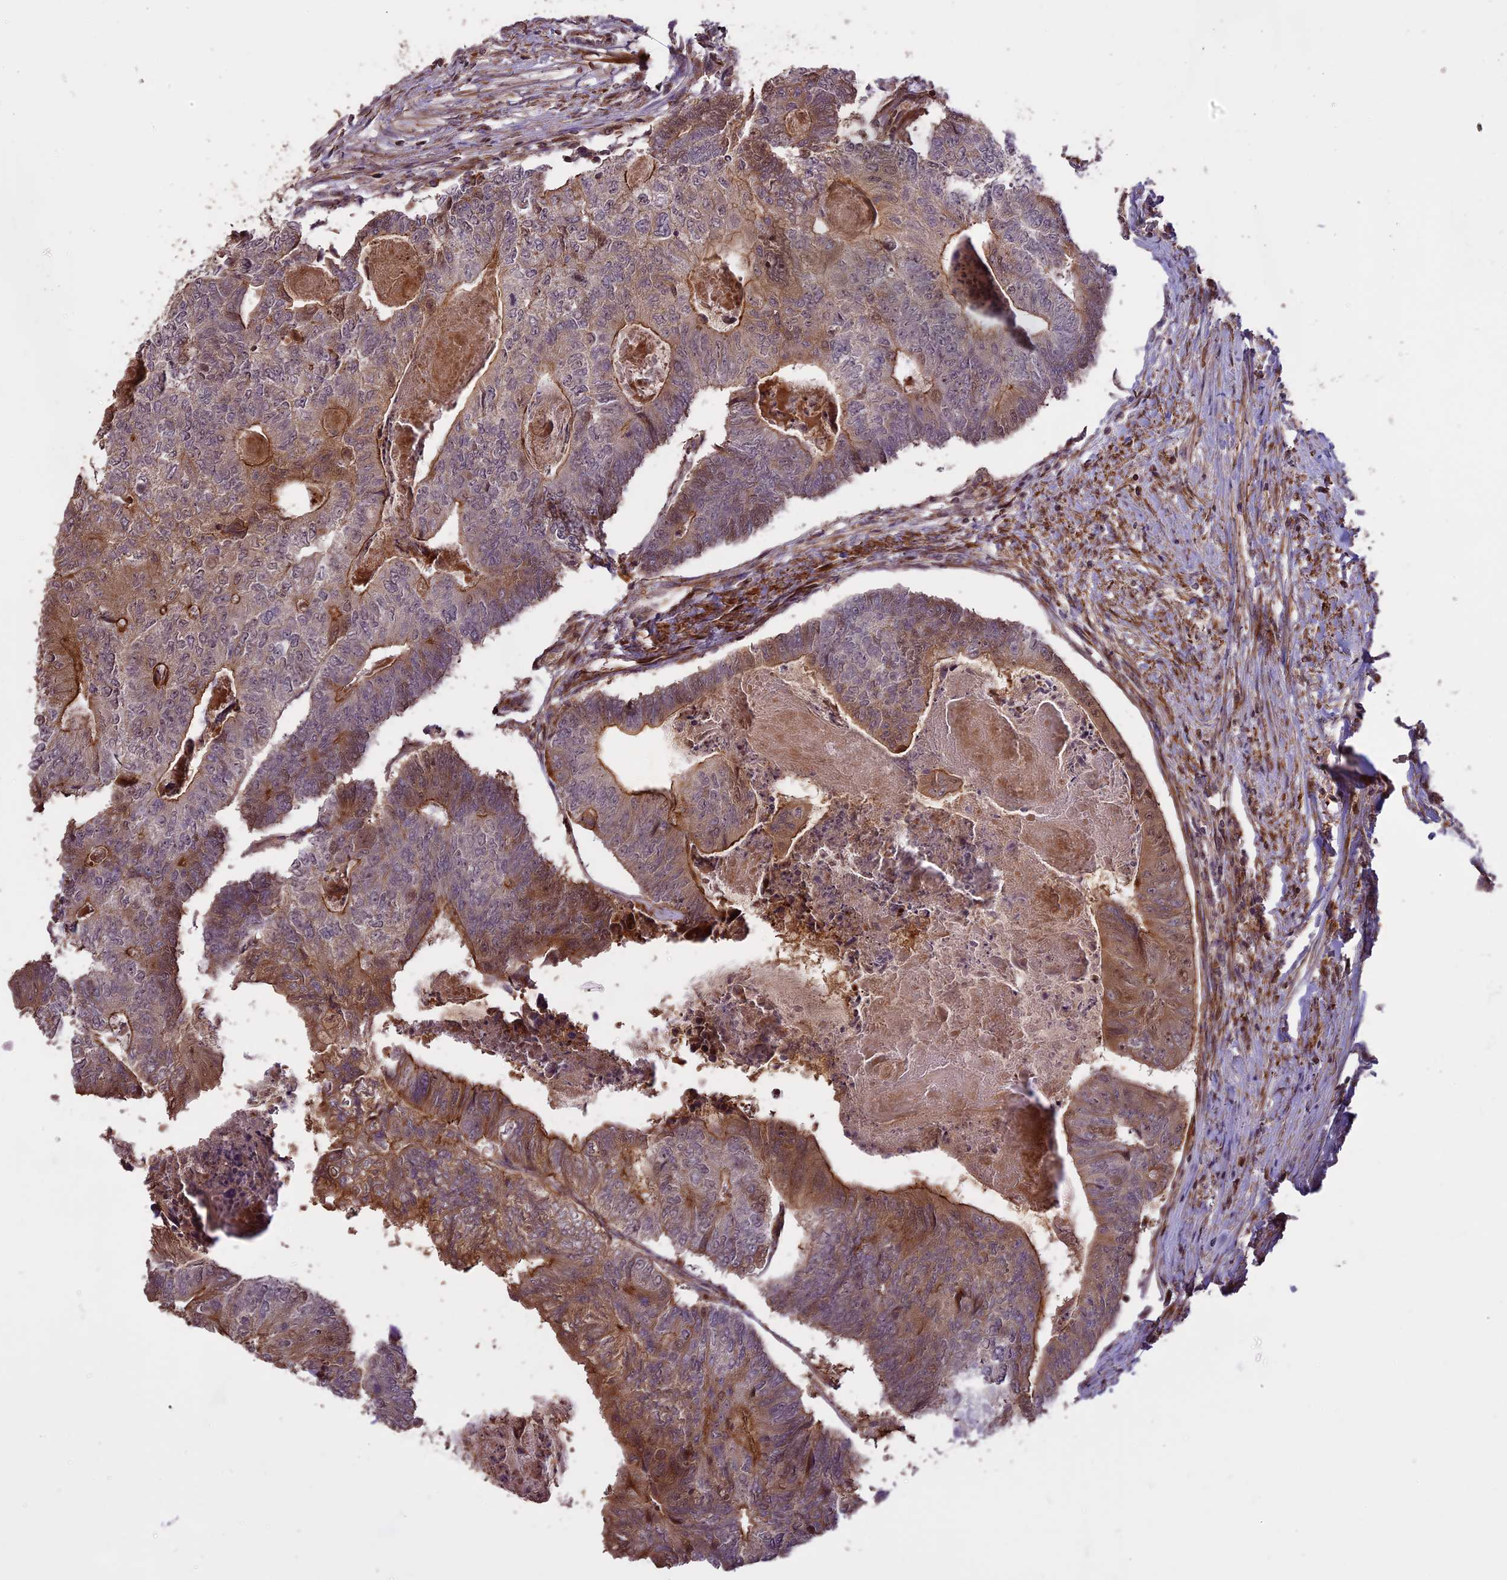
{"staining": {"intensity": "moderate", "quantity": "25%-75%", "location": "cytoplasmic/membranous"}, "tissue": "colorectal cancer", "cell_type": "Tumor cells", "image_type": "cancer", "snomed": [{"axis": "morphology", "description": "Adenocarcinoma, NOS"}, {"axis": "topography", "description": "Colon"}], "caption": "Immunohistochemistry (IHC) staining of colorectal cancer, which displays medium levels of moderate cytoplasmic/membranous expression in approximately 25%-75% of tumor cells indicating moderate cytoplasmic/membranous protein staining. The staining was performed using DAB (brown) for protein detection and nuclei were counterstained in hematoxylin (blue).", "gene": "ENHO", "patient": {"sex": "female", "age": 67}}